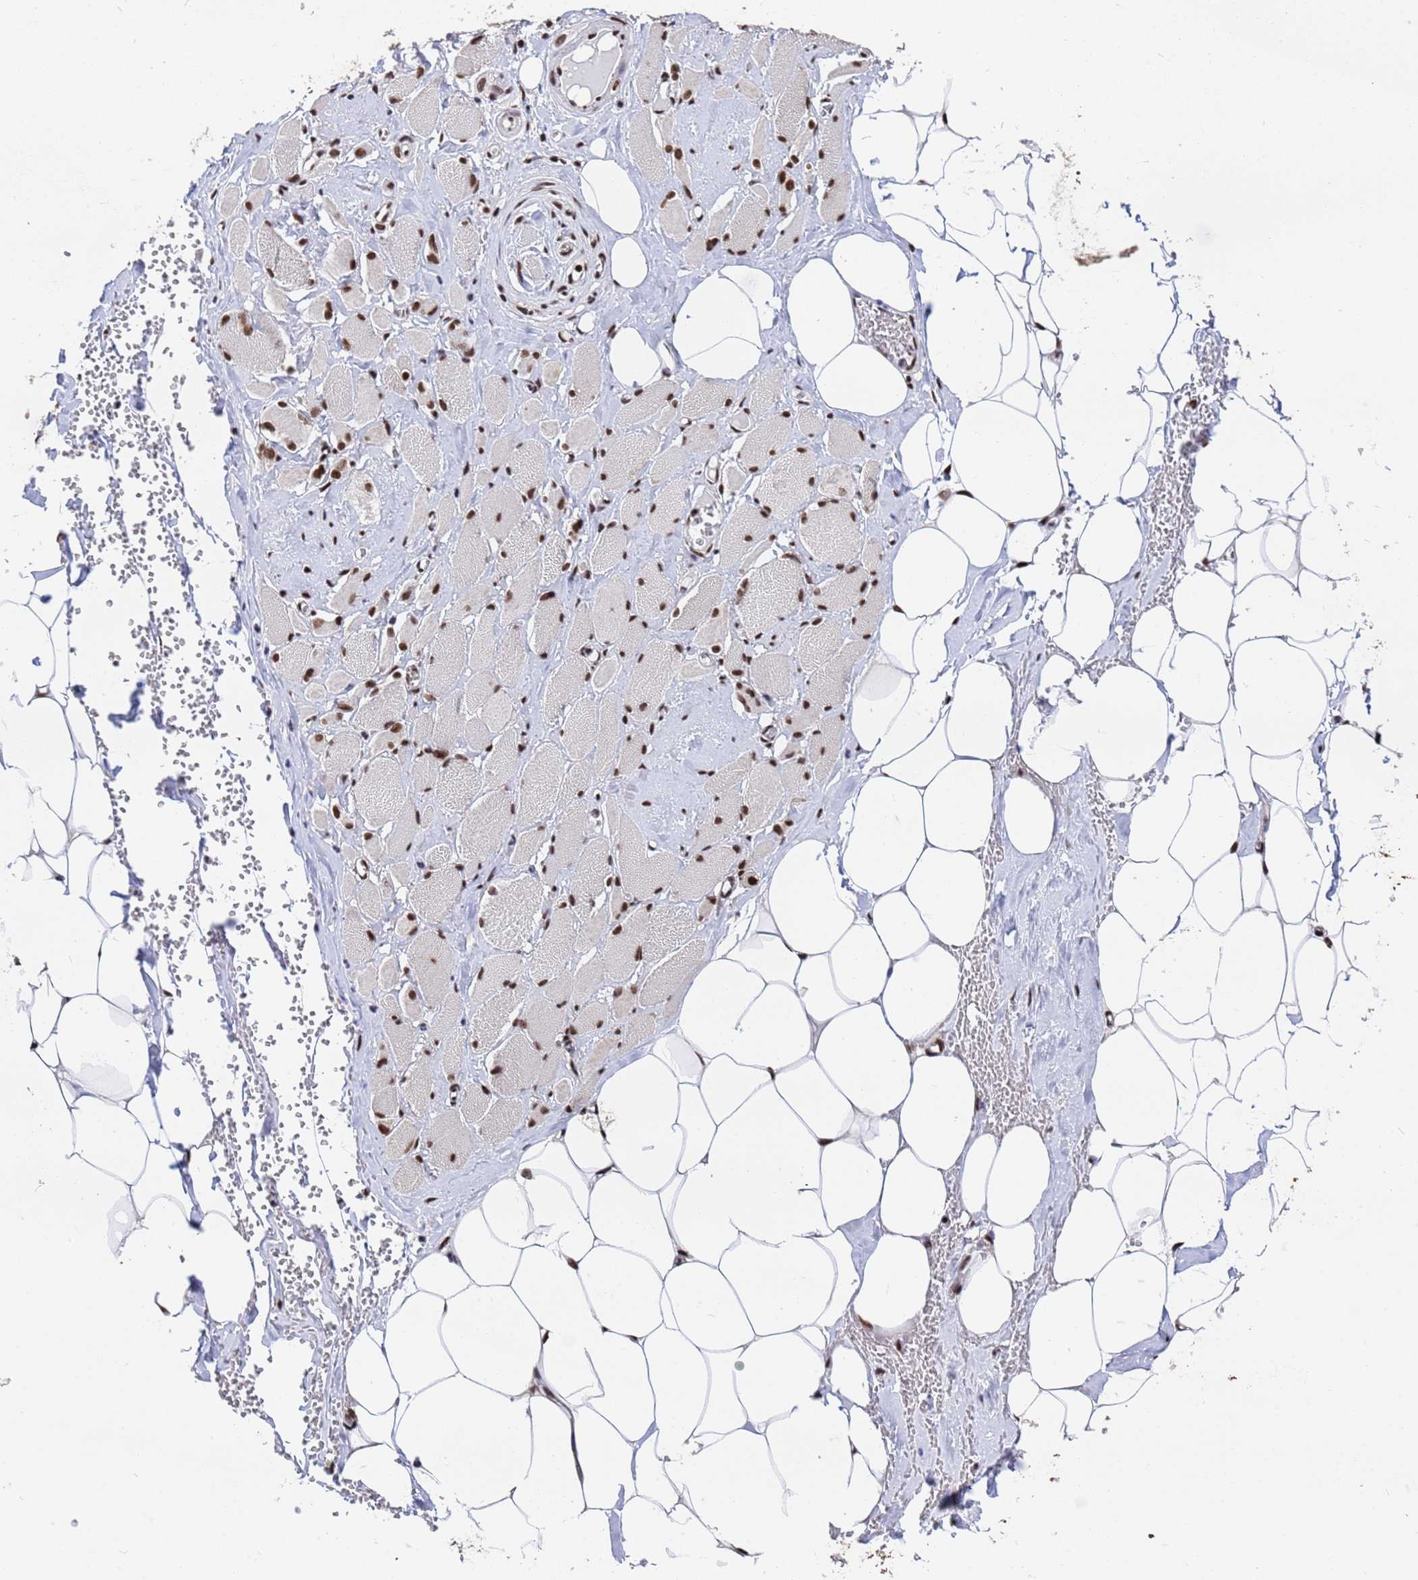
{"staining": {"intensity": "moderate", "quantity": ">75%", "location": "nuclear"}, "tissue": "skeletal muscle", "cell_type": "Myocytes", "image_type": "normal", "snomed": [{"axis": "morphology", "description": "Normal tissue, NOS"}, {"axis": "morphology", "description": "Basal cell carcinoma"}, {"axis": "topography", "description": "Skeletal muscle"}], "caption": "Moderate nuclear protein positivity is seen in about >75% of myocytes in skeletal muscle.", "gene": "SF3B2", "patient": {"sex": "female", "age": 64}}